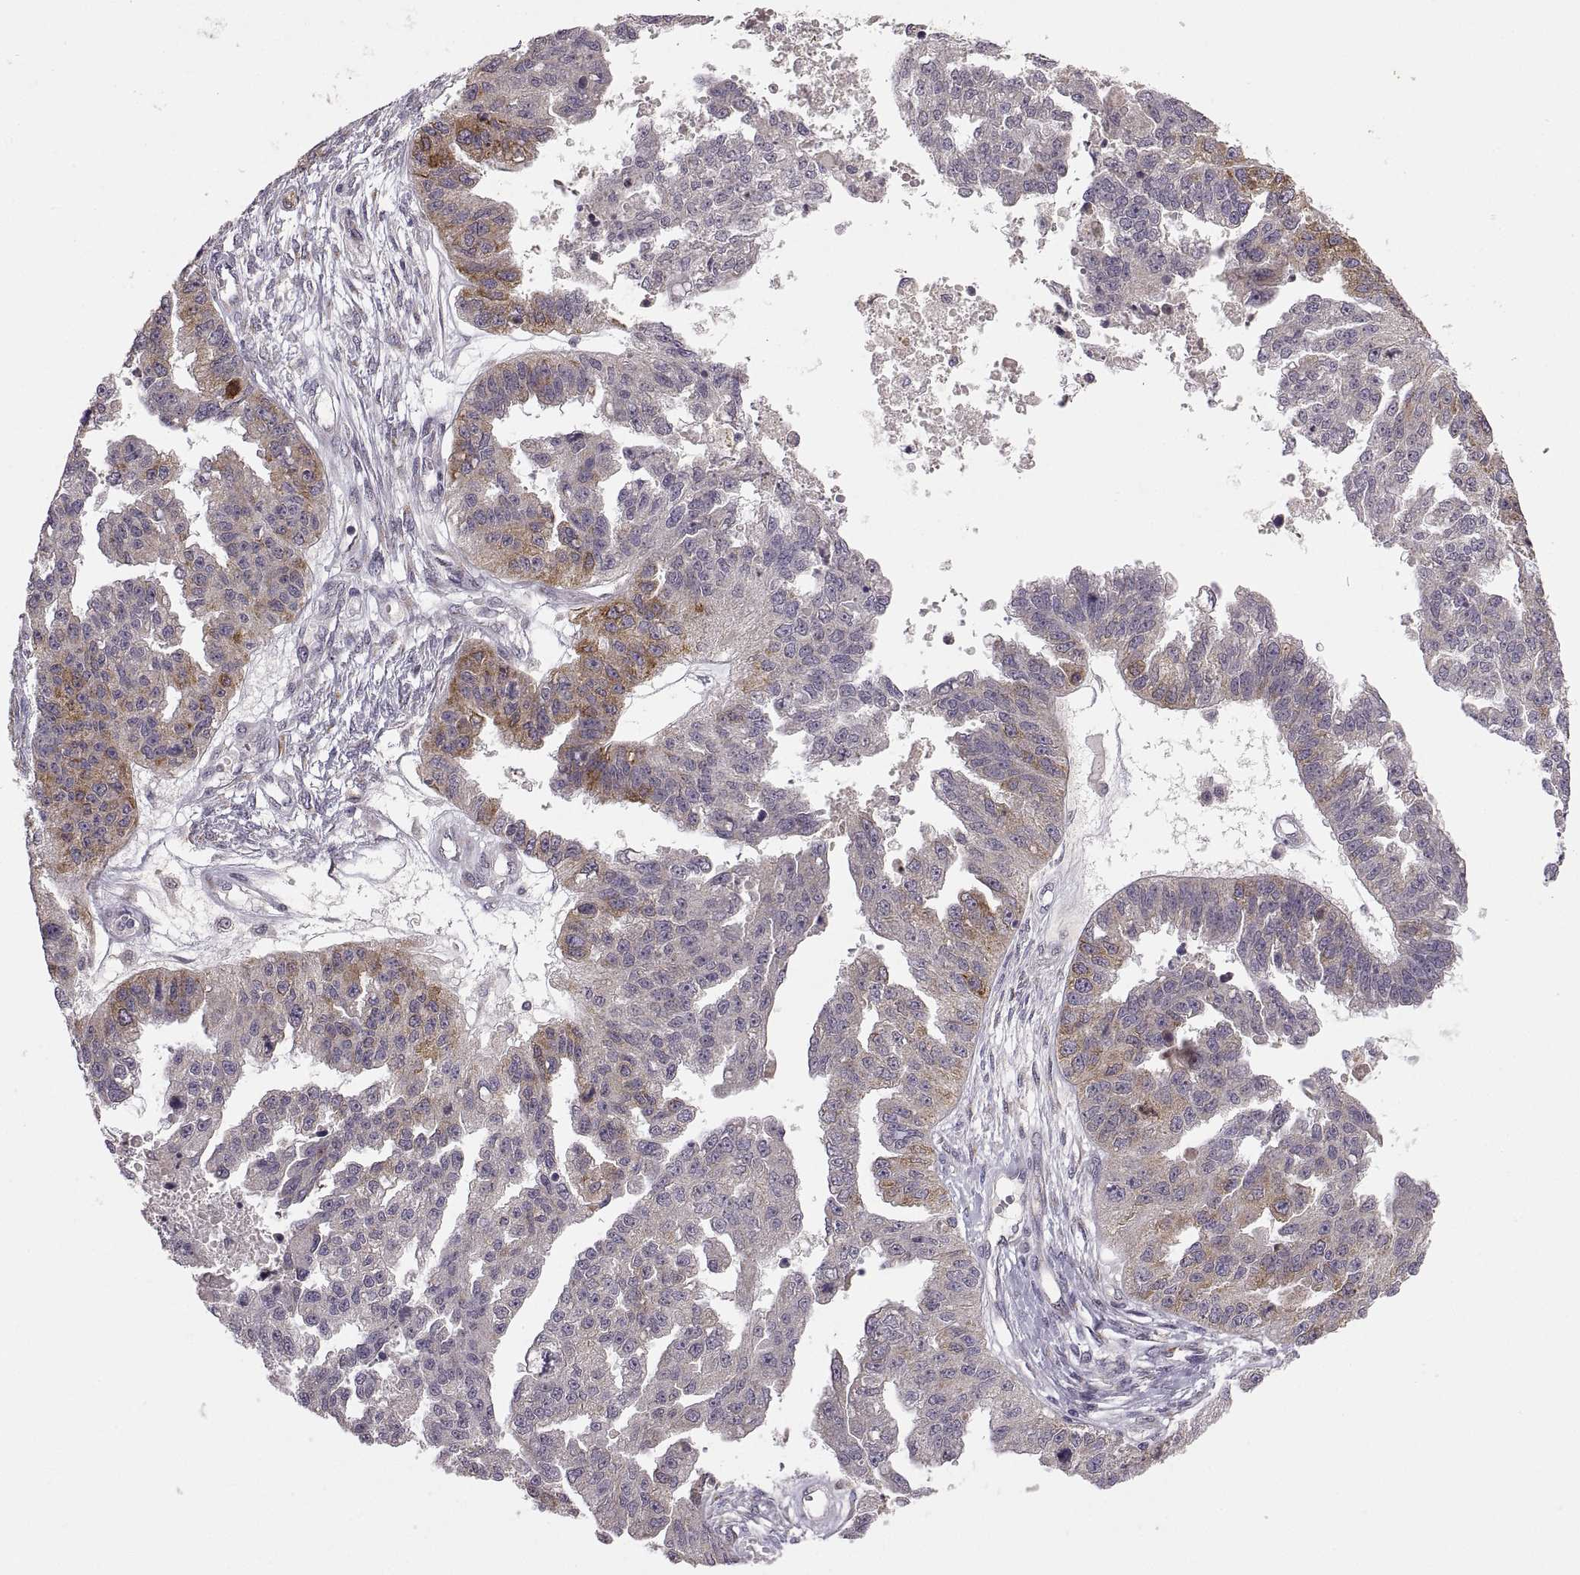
{"staining": {"intensity": "strong", "quantity": "<25%", "location": "cytoplasmic/membranous"}, "tissue": "ovarian cancer", "cell_type": "Tumor cells", "image_type": "cancer", "snomed": [{"axis": "morphology", "description": "Cystadenocarcinoma, serous, NOS"}, {"axis": "topography", "description": "Ovary"}], "caption": "Protein analysis of ovarian cancer (serous cystadenocarcinoma) tissue demonstrates strong cytoplasmic/membranous expression in approximately <25% of tumor cells.", "gene": "HMGCR", "patient": {"sex": "female", "age": 58}}